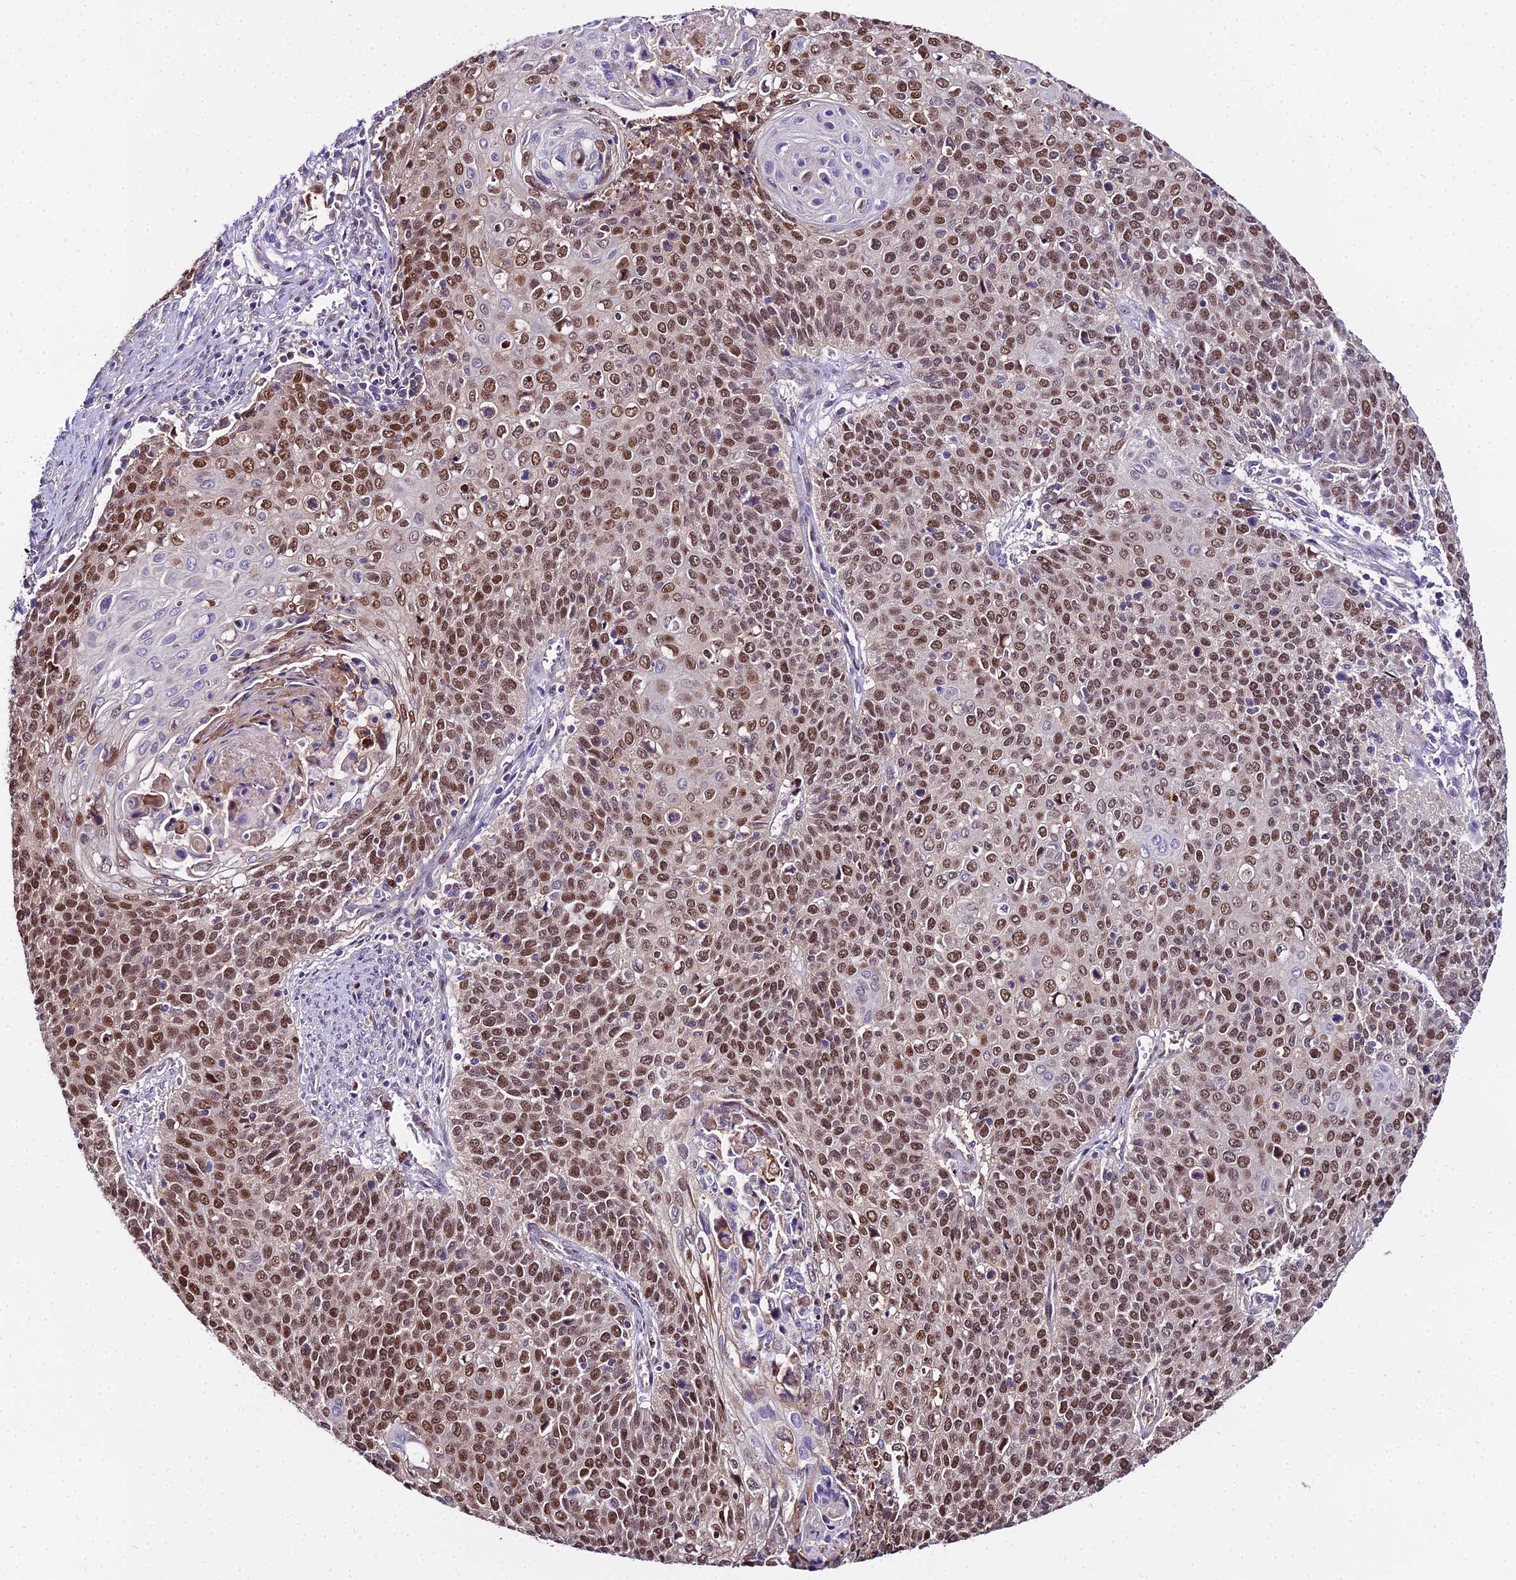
{"staining": {"intensity": "moderate", "quantity": ">75%", "location": "nuclear"}, "tissue": "cervical cancer", "cell_type": "Tumor cells", "image_type": "cancer", "snomed": [{"axis": "morphology", "description": "Squamous cell carcinoma, NOS"}, {"axis": "topography", "description": "Cervix"}], "caption": "Brown immunohistochemical staining in human cervical cancer demonstrates moderate nuclear staining in about >75% of tumor cells.", "gene": "TRIML2", "patient": {"sex": "female", "age": 39}}